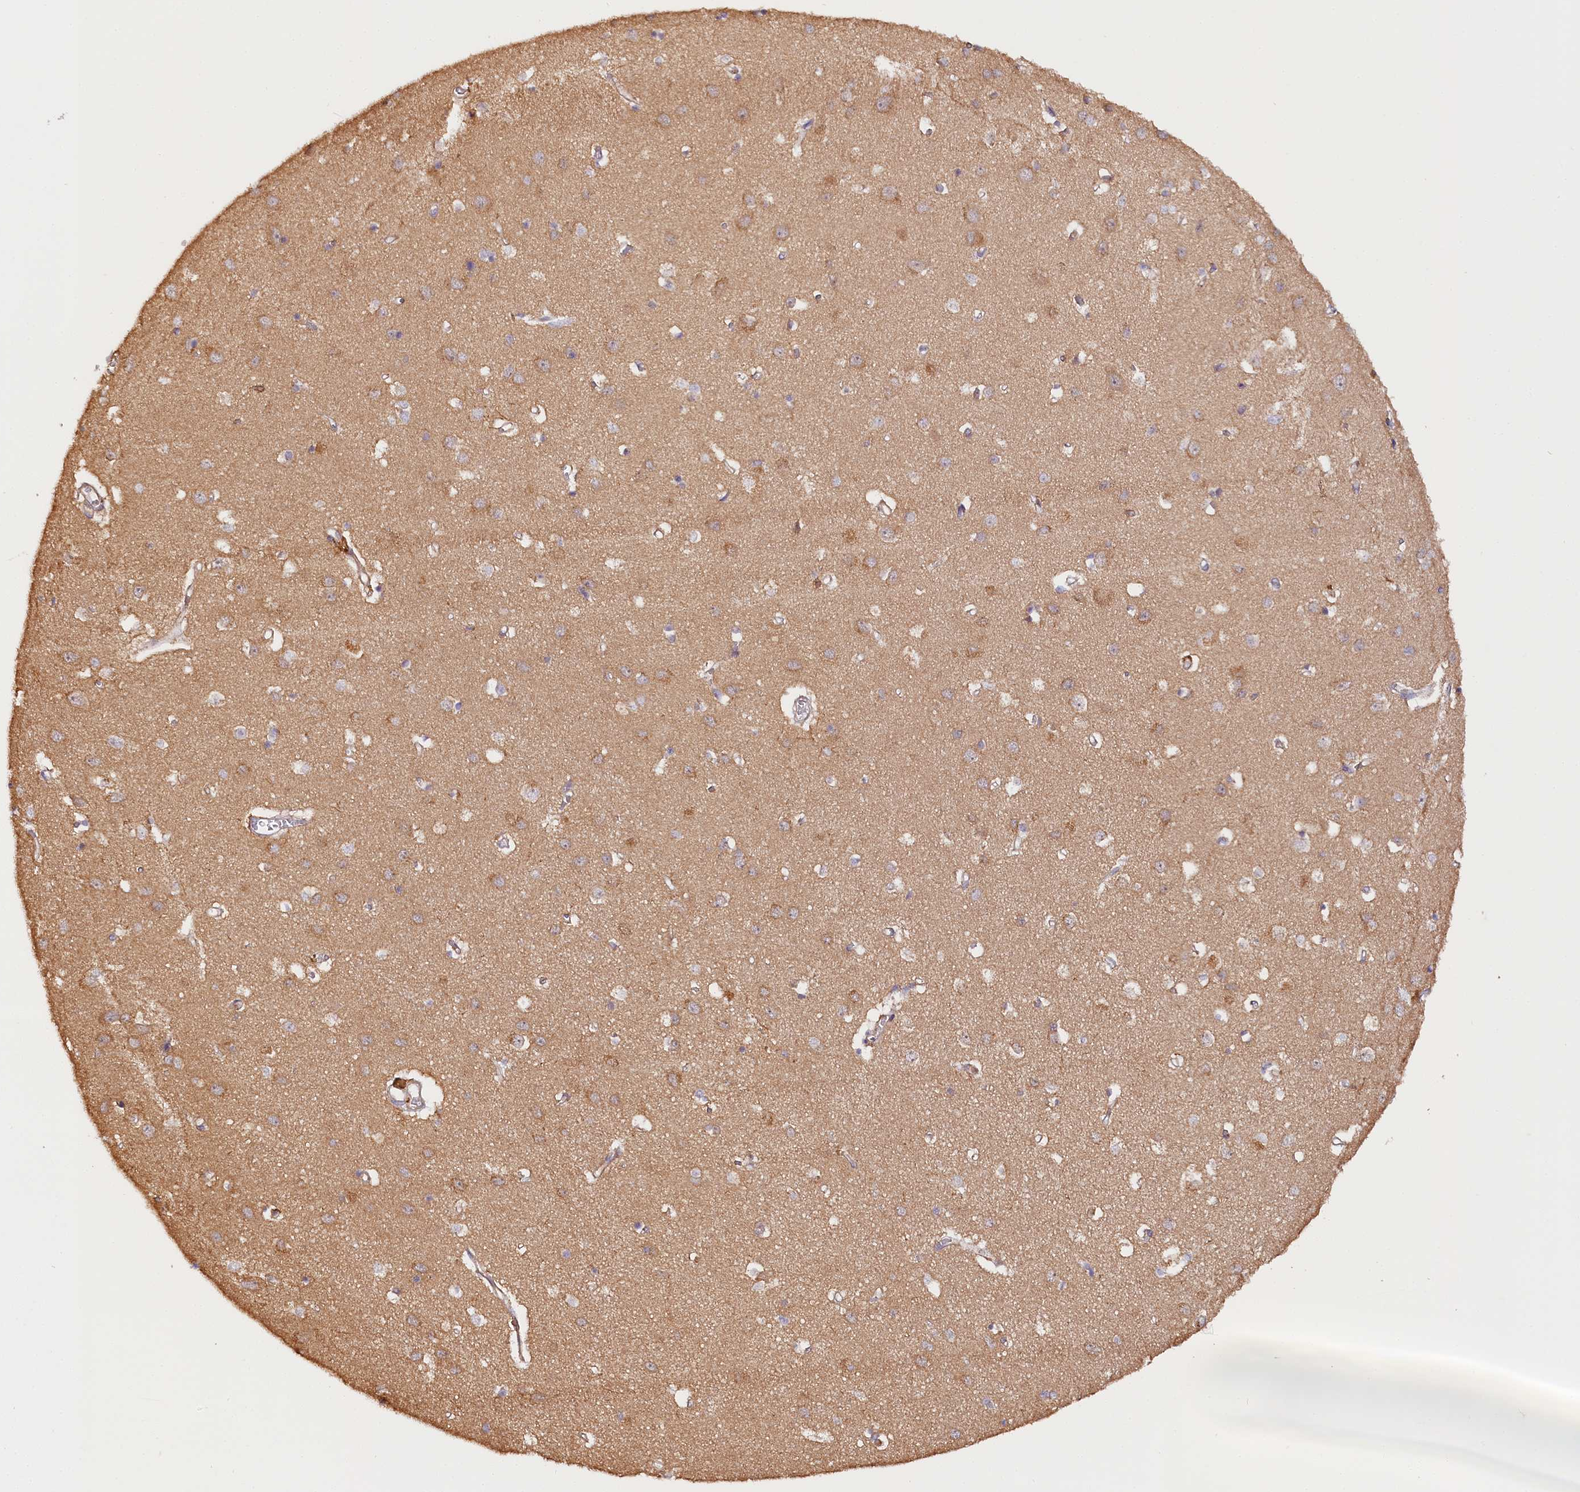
{"staining": {"intensity": "negative", "quantity": "none", "location": "none"}, "tissue": "cerebral cortex", "cell_type": "Endothelial cells", "image_type": "normal", "snomed": [{"axis": "morphology", "description": "Normal tissue, NOS"}, {"axis": "topography", "description": "Cerebral cortex"}], "caption": "Unremarkable cerebral cortex was stained to show a protein in brown. There is no significant staining in endothelial cells. Brightfield microscopy of immunohistochemistry stained with DAB (brown) and hematoxylin (blue), captured at high magnification.", "gene": "KATNB1", "patient": {"sex": "female", "age": 64}}